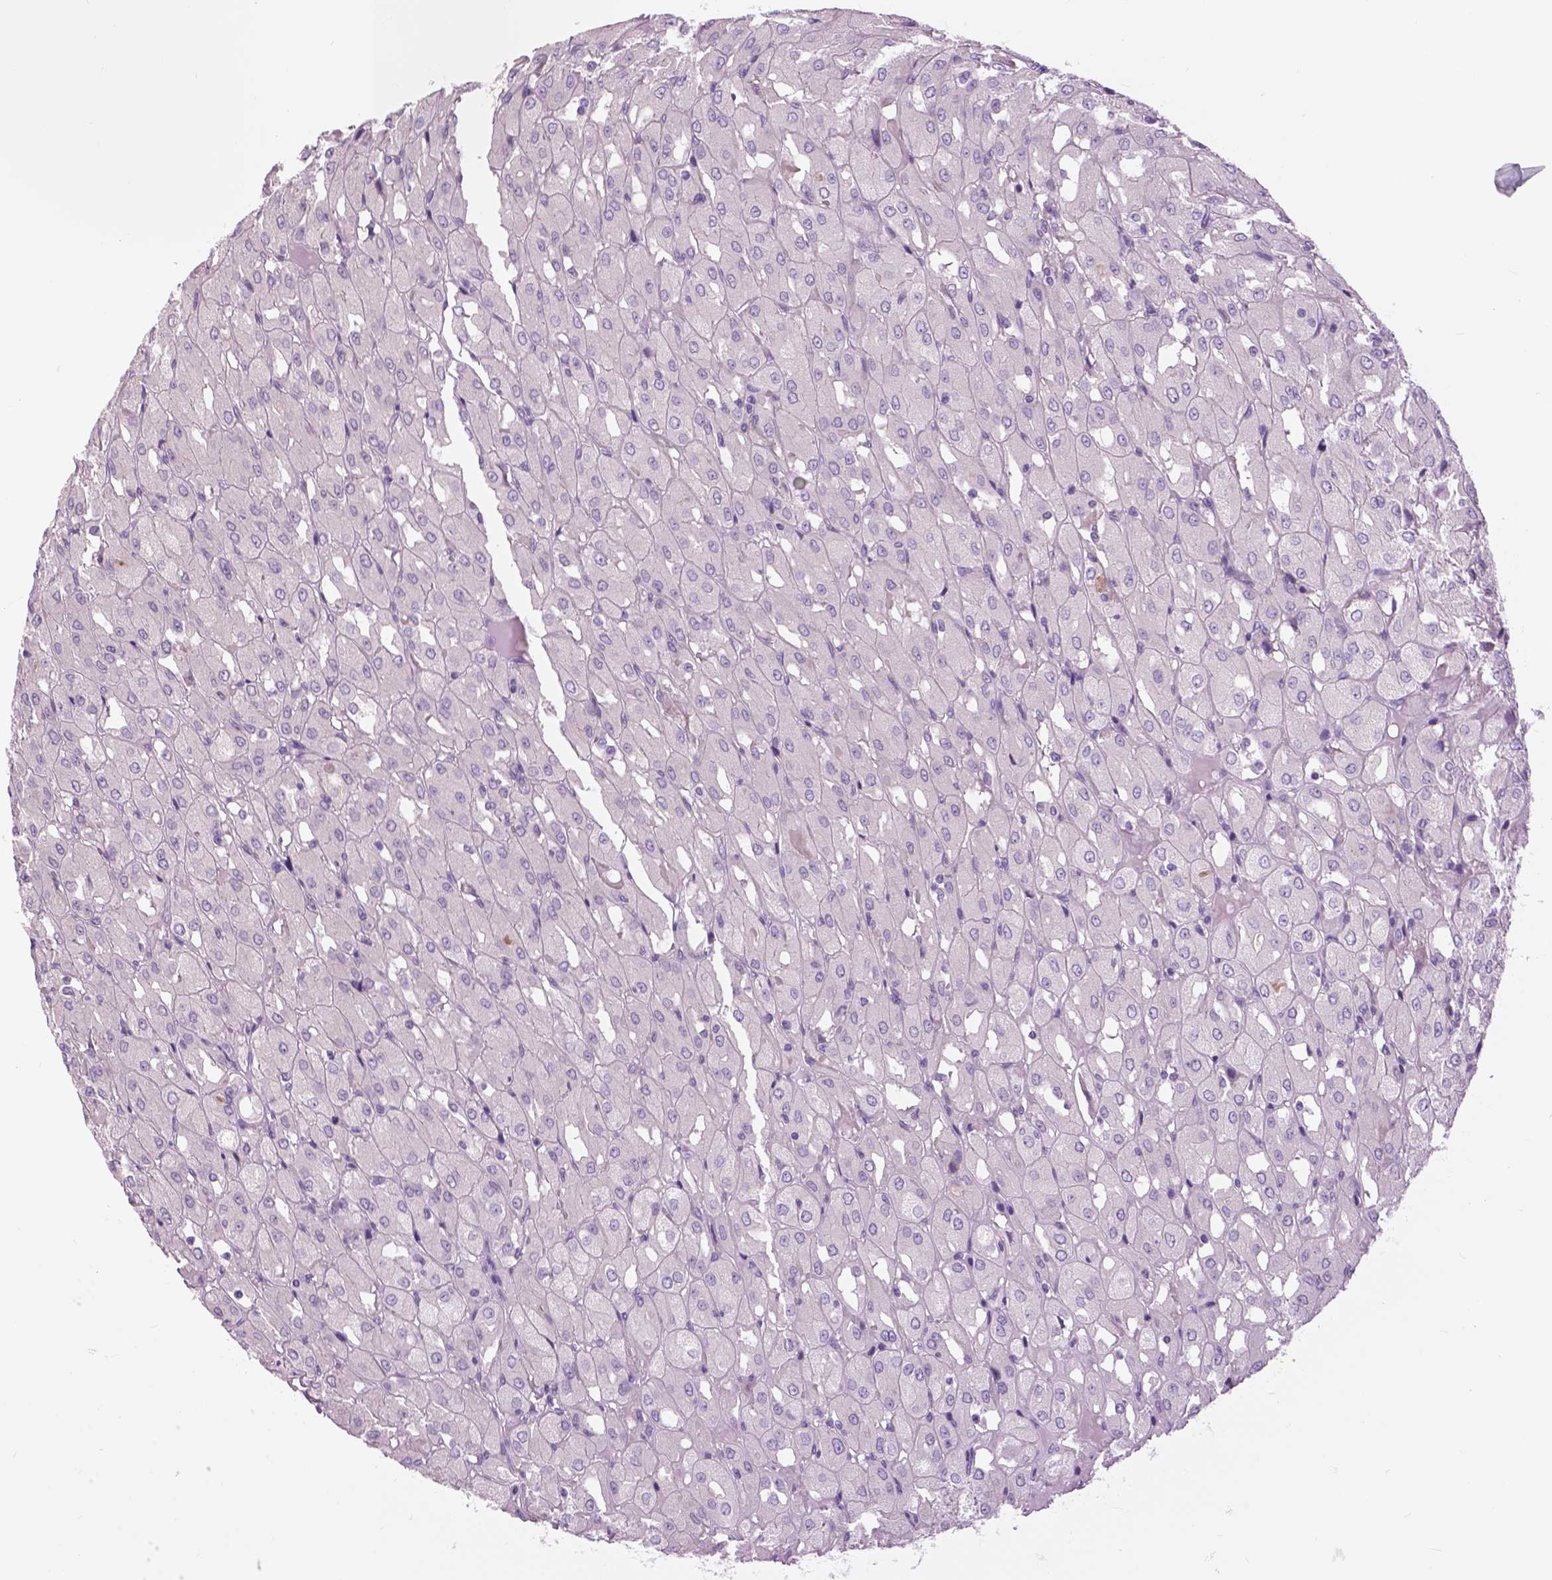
{"staining": {"intensity": "negative", "quantity": "none", "location": "none"}, "tissue": "renal cancer", "cell_type": "Tumor cells", "image_type": "cancer", "snomed": [{"axis": "morphology", "description": "Adenocarcinoma, NOS"}, {"axis": "topography", "description": "Kidney"}], "caption": "An IHC histopathology image of renal adenocarcinoma is shown. There is no staining in tumor cells of renal adenocarcinoma.", "gene": "SERPINI1", "patient": {"sex": "male", "age": 72}}